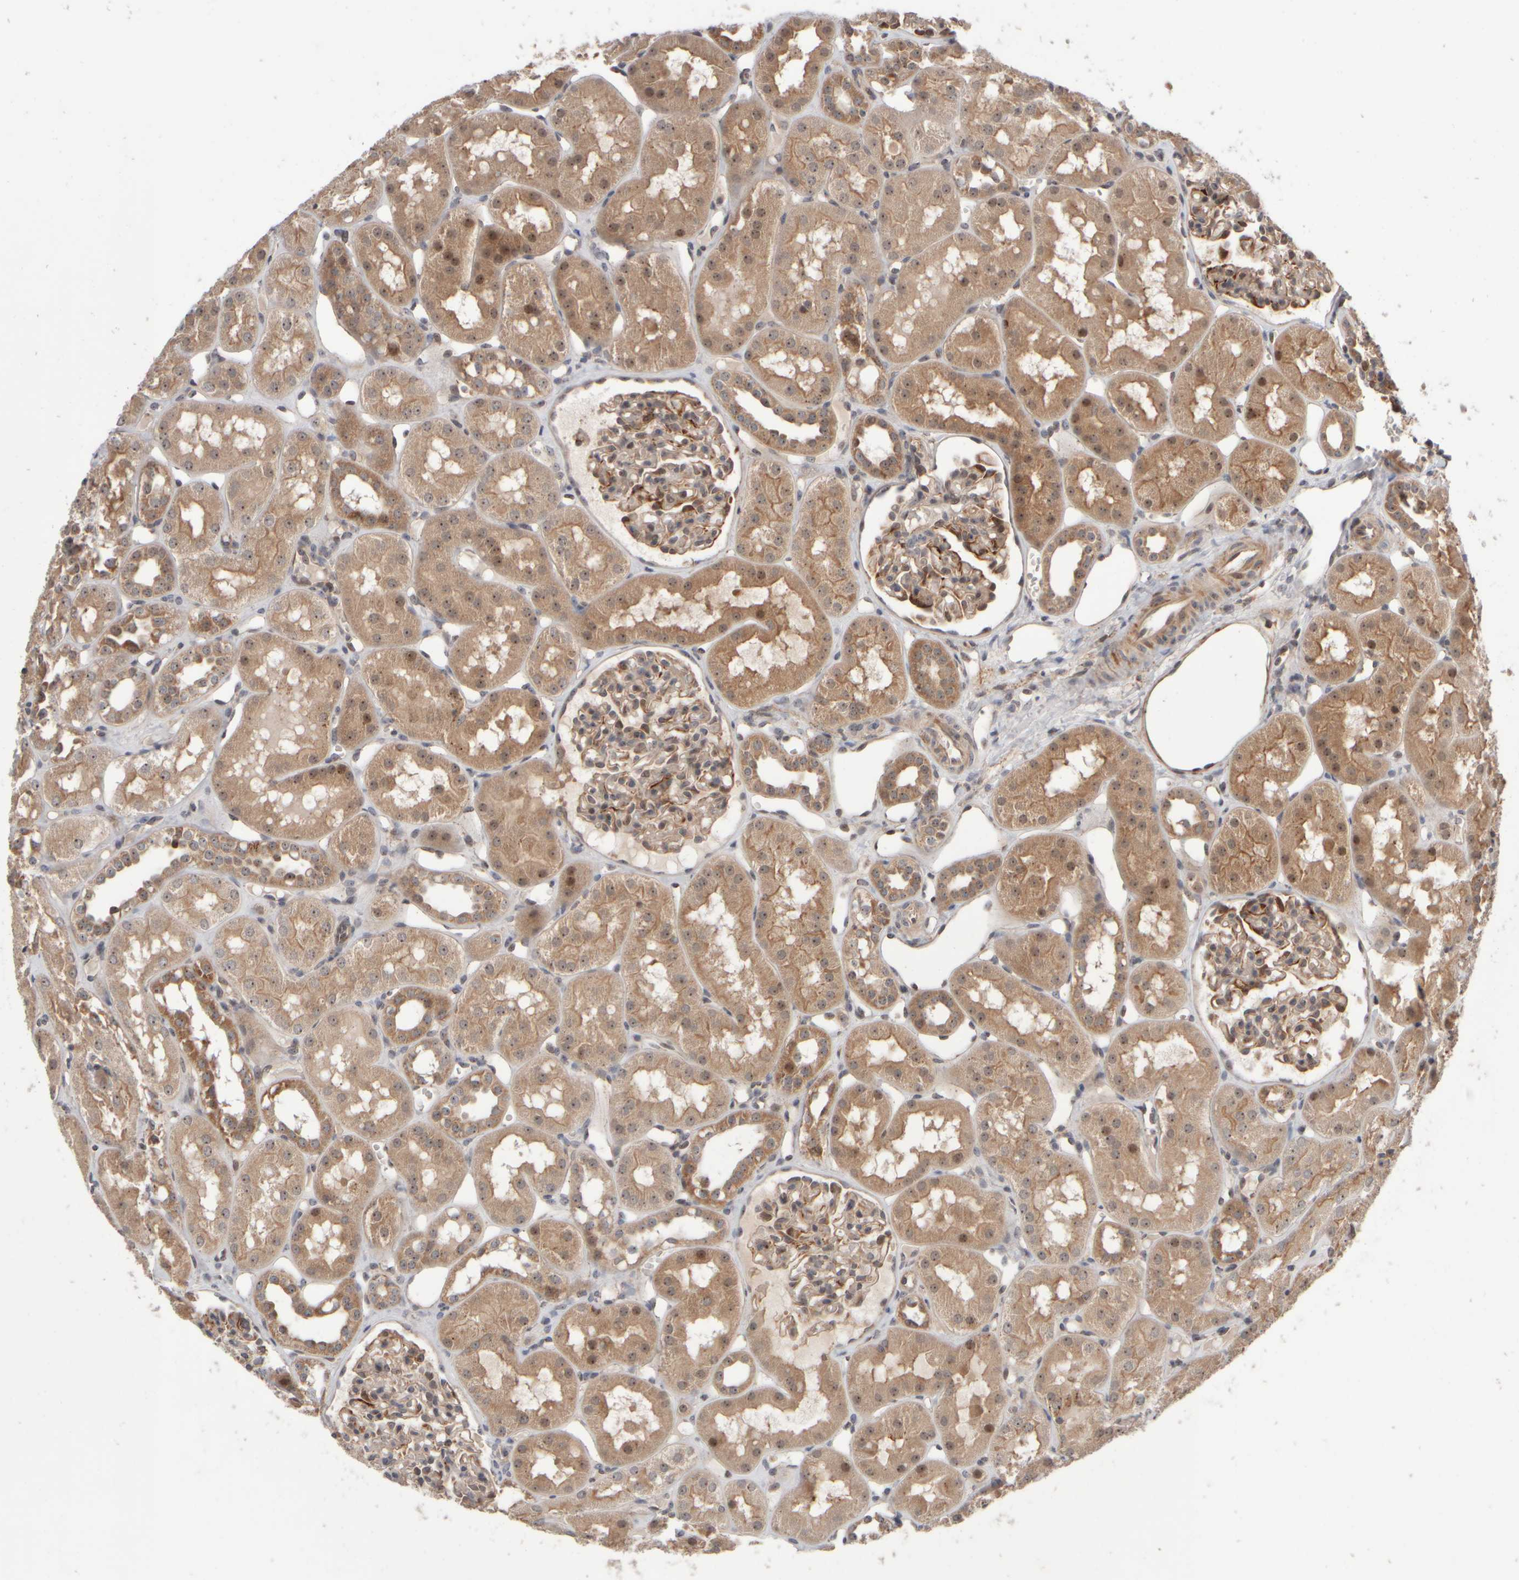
{"staining": {"intensity": "weak", "quantity": ">75%", "location": "cytoplasmic/membranous"}, "tissue": "kidney", "cell_type": "Cells in glomeruli", "image_type": "normal", "snomed": [{"axis": "morphology", "description": "Normal tissue, NOS"}, {"axis": "topography", "description": "Kidney"}], "caption": "An image of human kidney stained for a protein displays weak cytoplasmic/membranous brown staining in cells in glomeruli. Immunohistochemistry stains the protein of interest in brown and the nuclei are stained blue.", "gene": "ABHD11", "patient": {"sex": "male", "age": 16}}